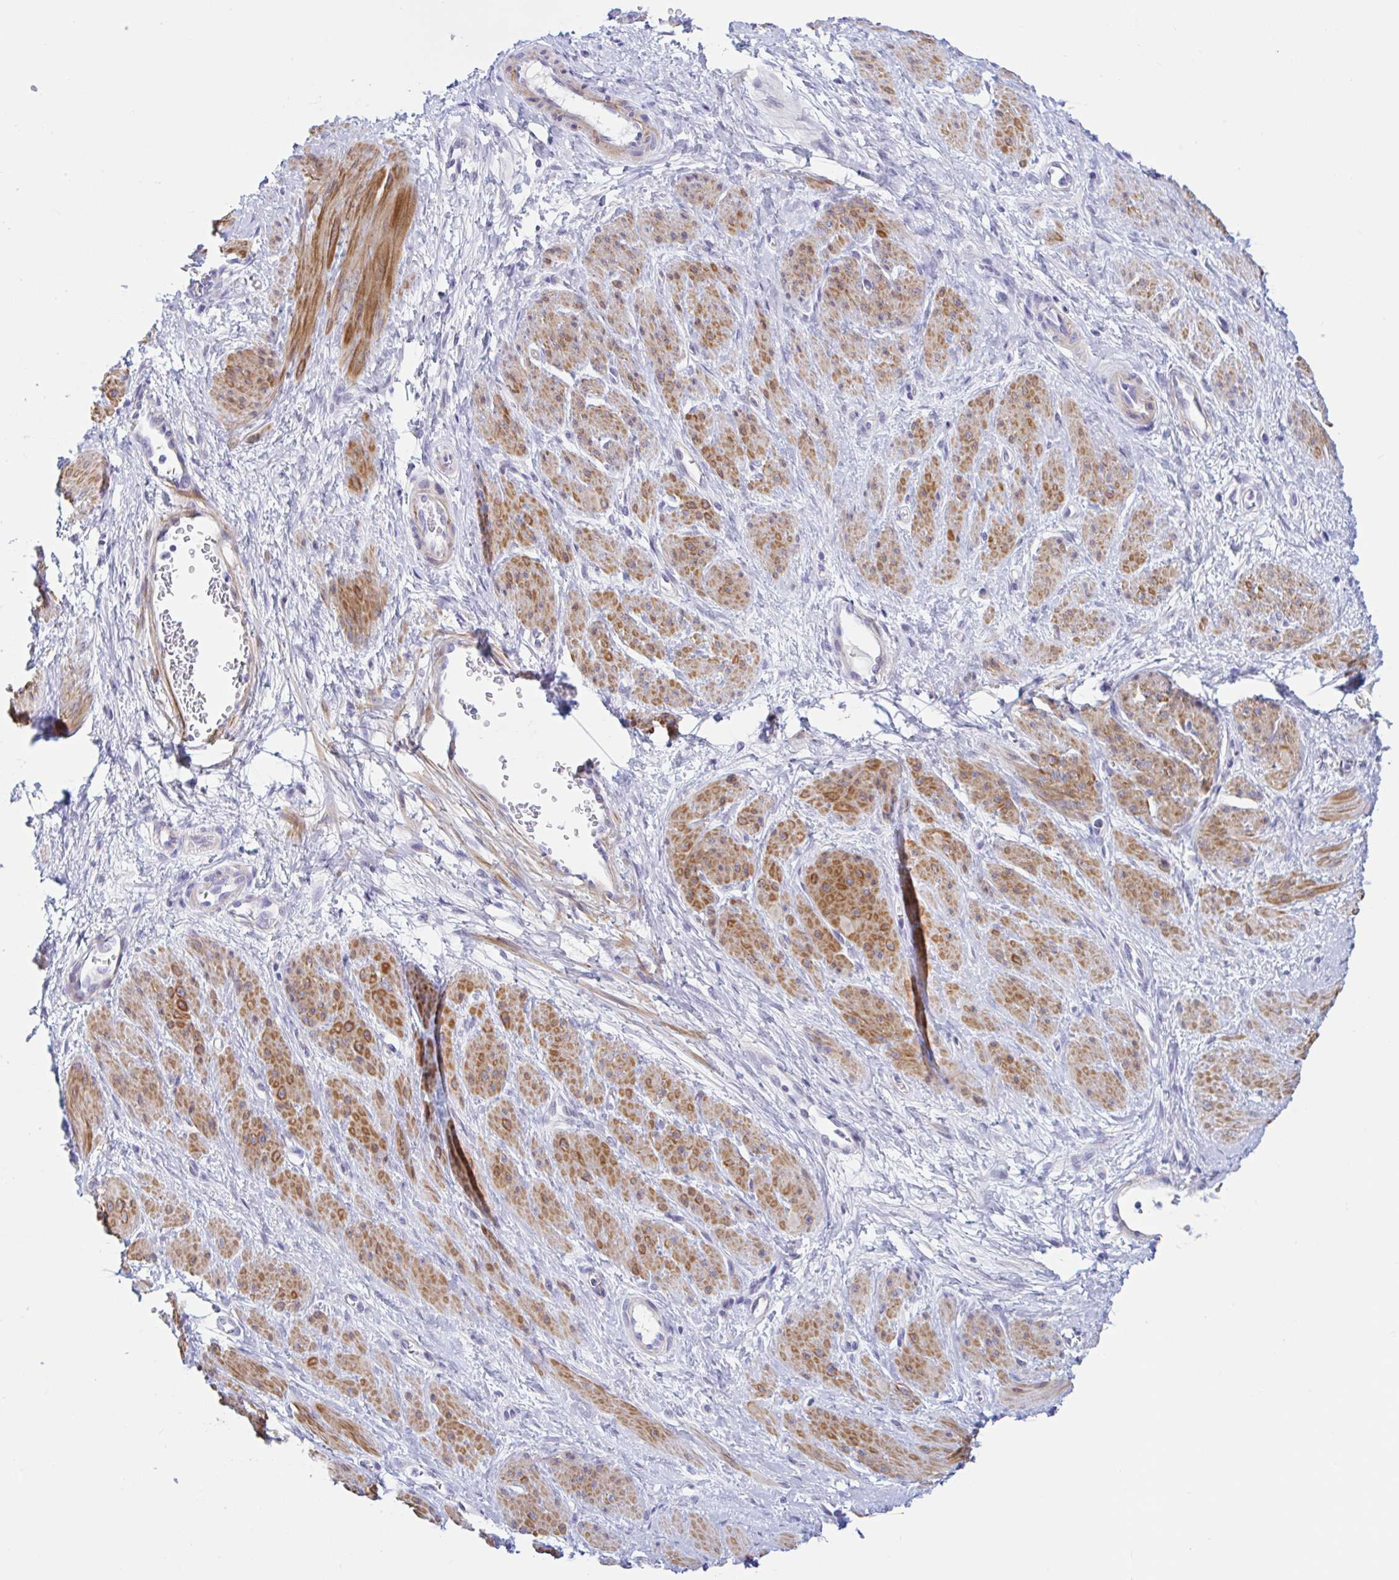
{"staining": {"intensity": "moderate", "quantity": ">75%", "location": "cytoplasmic/membranous"}, "tissue": "smooth muscle", "cell_type": "Smooth muscle cells", "image_type": "normal", "snomed": [{"axis": "morphology", "description": "Normal tissue, NOS"}, {"axis": "topography", "description": "Smooth muscle"}, {"axis": "topography", "description": "Uterus"}], "caption": "Moderate cytoplasmic/membranous positivity for a protein is identified in about >75% of smooth muscle cells of normal smooth muscle using immunohistochemistry (IHC).", "gene": "ENSG00000271254", "patient": {"sex": "female", "age": 39}}